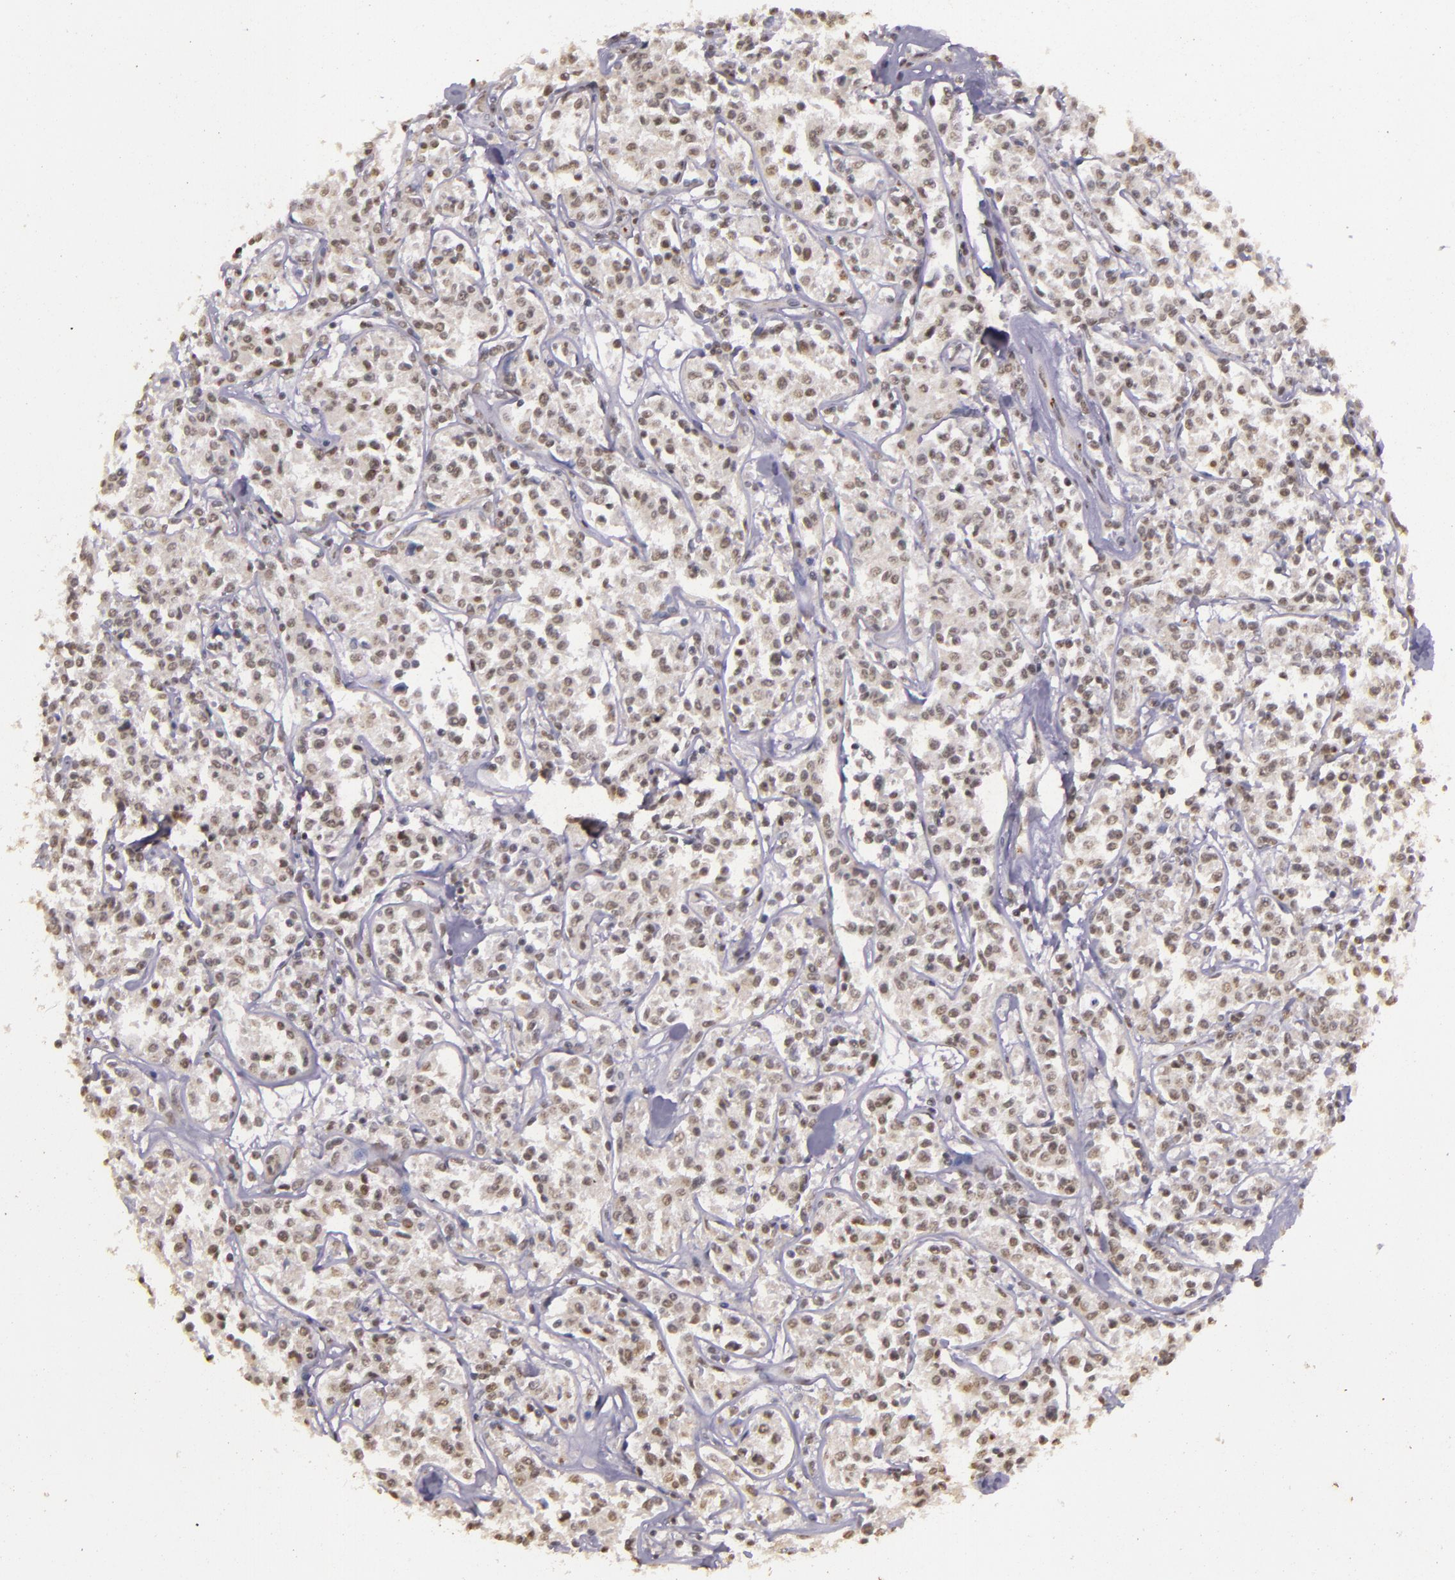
{"staining": {"intensity": "weak", "quantity": "<25%", "location": "nuclear"}, "tissue": "lymphoma", "cell_type": "Tumor cells", "image_type": "cancer", "snomed": [{"axis": "morphology", "description": "Malignant lymphoma, non-Hodgkin's type, Low grade"}, {"axis": "topography", "description": "Small intestine"}], "caption": "The micrograph displays no significant positivity in tumor cells of malignant lymphoma, non-Hodgkin's type (low-grade).", "gene": "CBX3", "patient": {"sex": "female", "age": 59}}